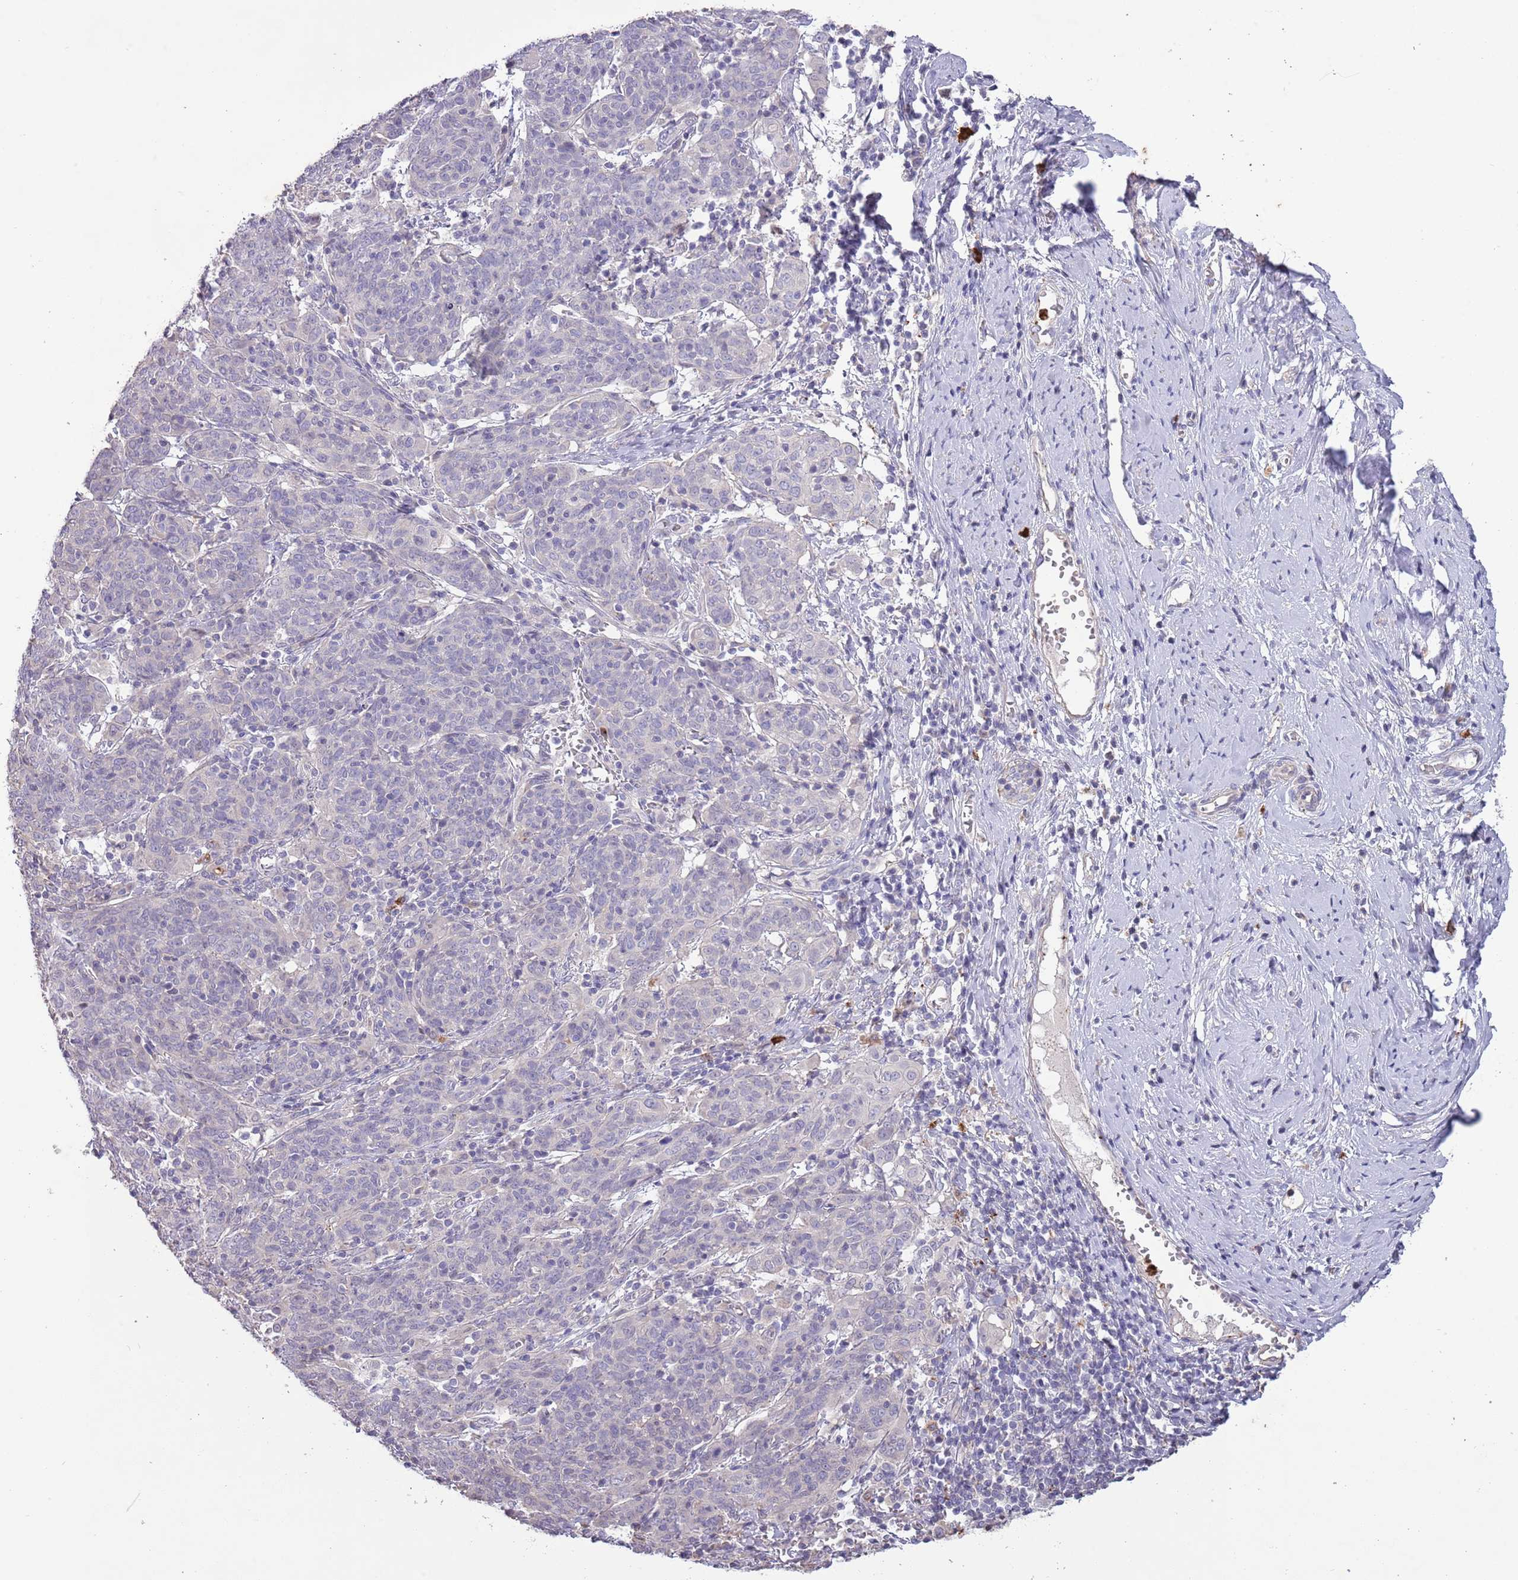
{"staining": {"intensity": "negative", "quantity": "none", "location": "none"}, "tissue": "cervical cancer", "cell_type": "Tumor cells", "image_type": "cancer", "snomed": [{"axis": "morphology", "description": "Squamous cell carcinoma, NOS"}, {"axis": "topography", "description": "Cervix"}], "caption": "The micrograph exhibits no staining of tumor cells in cervical cancer (squamous cell carcinoma).", "gene": "P2RY13", "patient": {"sex": "female", "age": 67}}